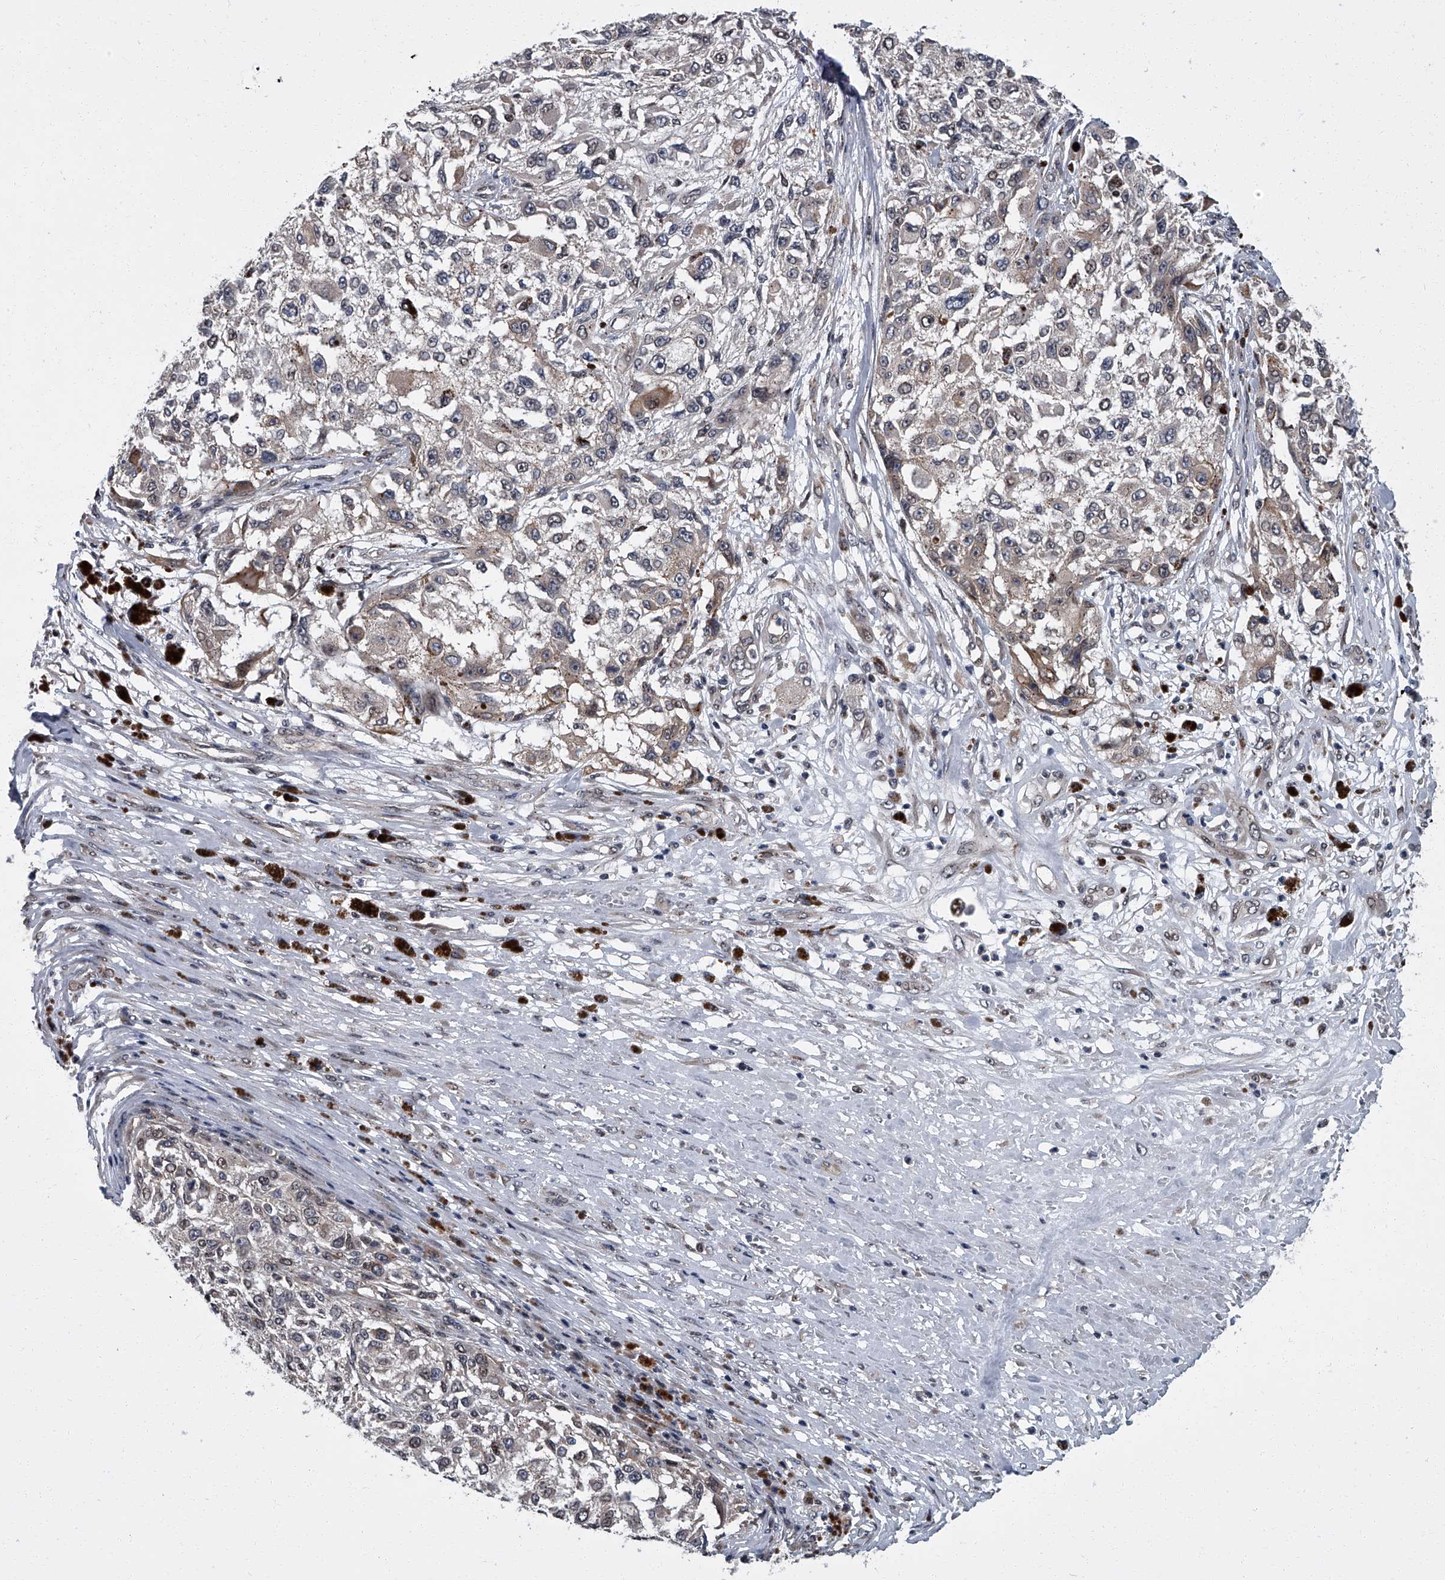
{"staining": {"intensity": "weak", "quantity": "<25%", "location": "nuclear"}, "tissue": "melanoma", "cell_type": "Tumor cells", "image_type": "cancer", "snomed": [{"axis": "morphology", "description": "Necrosis, NOS"}, {"axis": "morphology", "description": "Malignant melanoma, NOS"}, {"axis": "topography", "description": "Skin"}], "caption": "Human malignant melanoma stained for a protein using immunohistochemistry demonstrates no staining in tumor cells.", "gene": "ZNF274", "patient": {"sex": "female", "age": 87}}